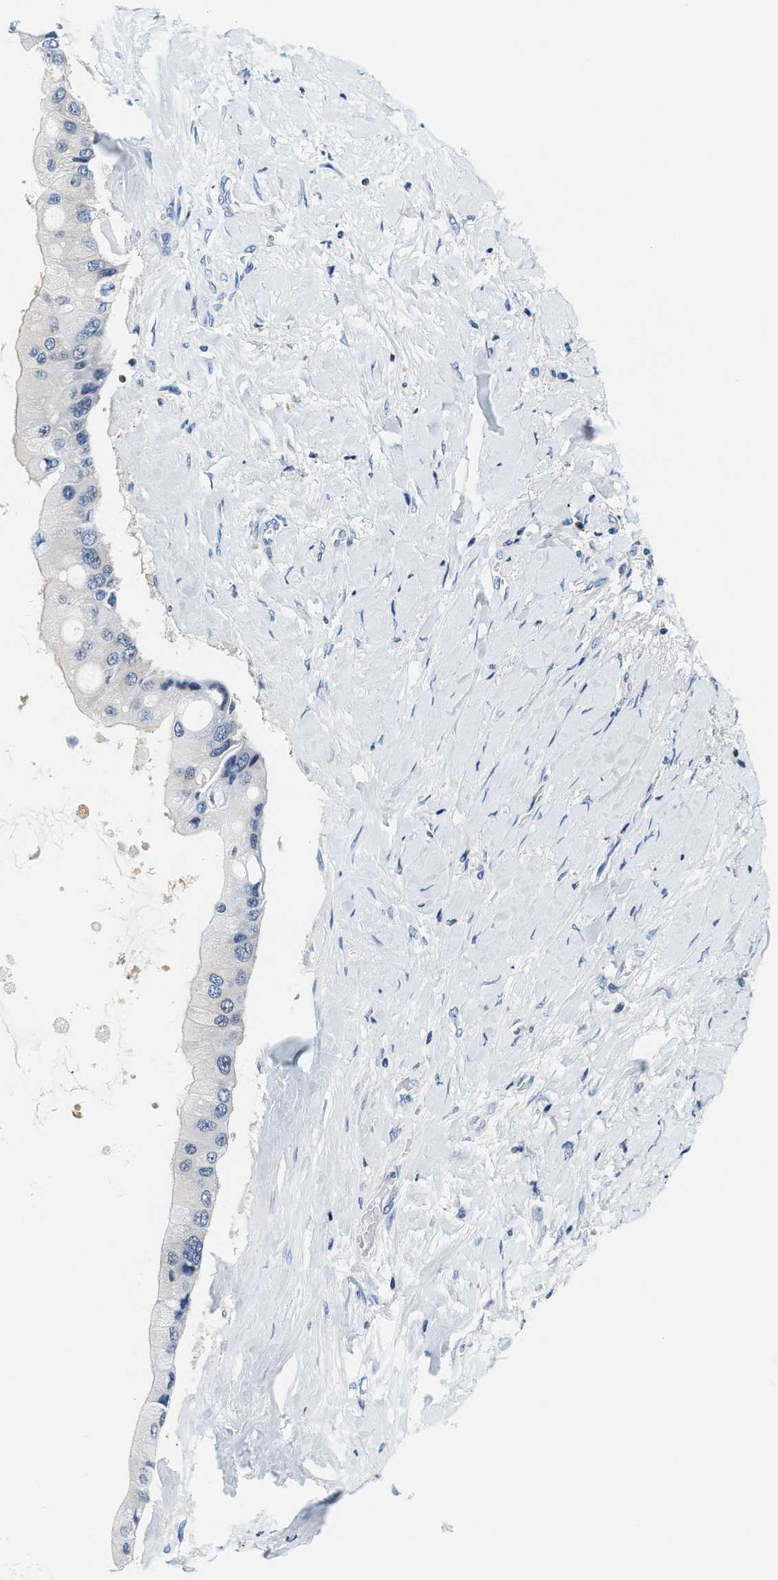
{"staining": {"intensity": "negative", "quantity": "none", "location": "none"}, "tissue": "liver cancer", "cell_type": "Tumor cells", "image_type": "cancer", "snomed": [{"axis": "morphology", "description": "Cholangiocarcinoma"}, {"axis": "topography", "description": "Liver"}], "caption": "High magnification brightfield microscopy of liver cancer stained with DAB (3,3'-diaminobenzidine) (brown) and counterstained with hematoxylin (blue): tumor cells show no significant expression.", "gene": "SAMD9", "patient": {"sex": "male", "age": 50}}